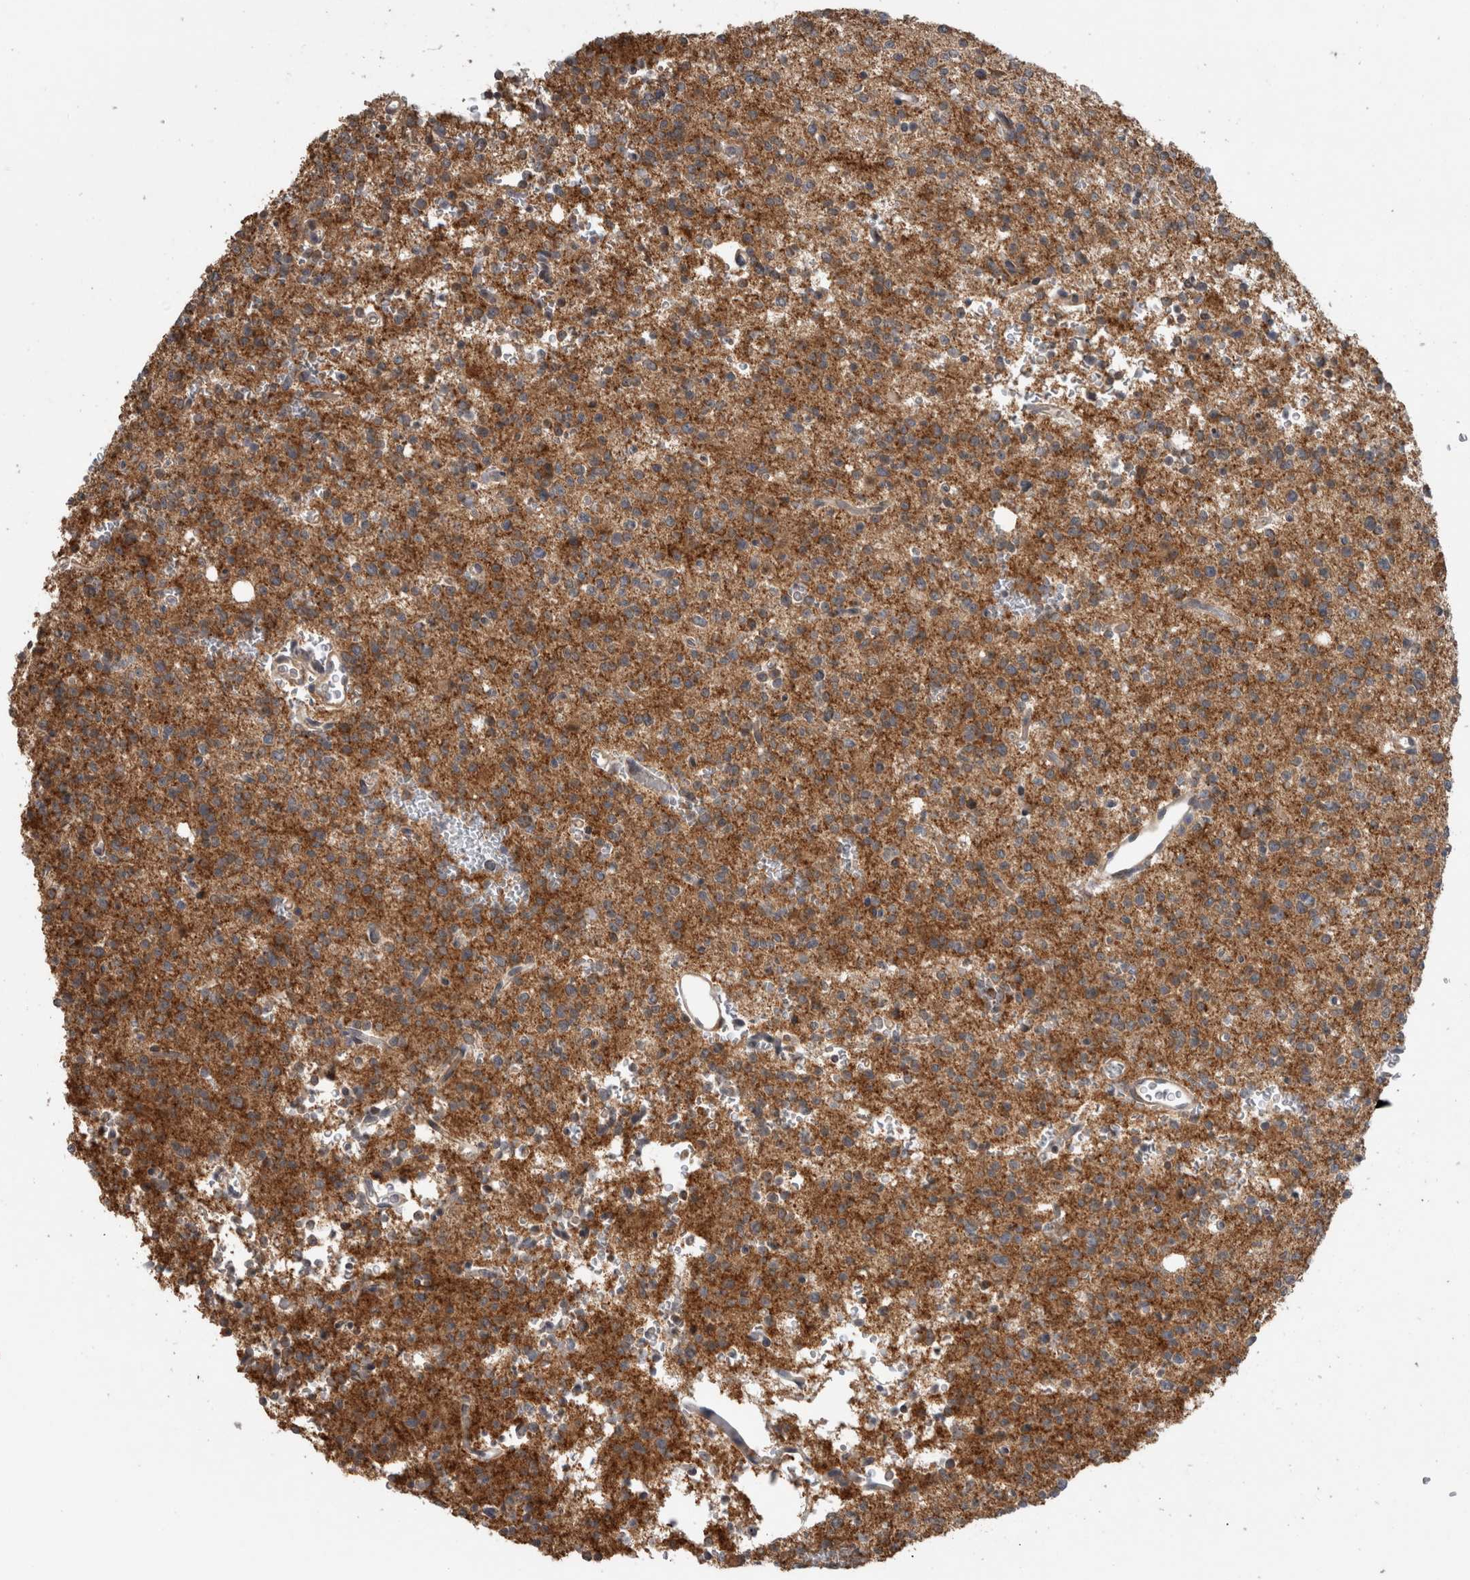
{"staining": {"intensity": "moderate", "quantity": ">75%", "location": "cytoplasmic/membranous"}, "tissue": "glioma", "cell_type": "Tumor cells", "image_type": "cancer", "snomed": [{"axis": "morphology", "description": "Glioma, malignant, High grade"}, {"axis": "topography", "description": "Brain"}], "caption": "This is an image of immunohistochemistry (IHC) staining of glioma, which shows moderate staining in the cytoplasmic/membranous of tumor cells.", "gene": "ADGRL3", "patient": {"sex": "female", "age": 62}}